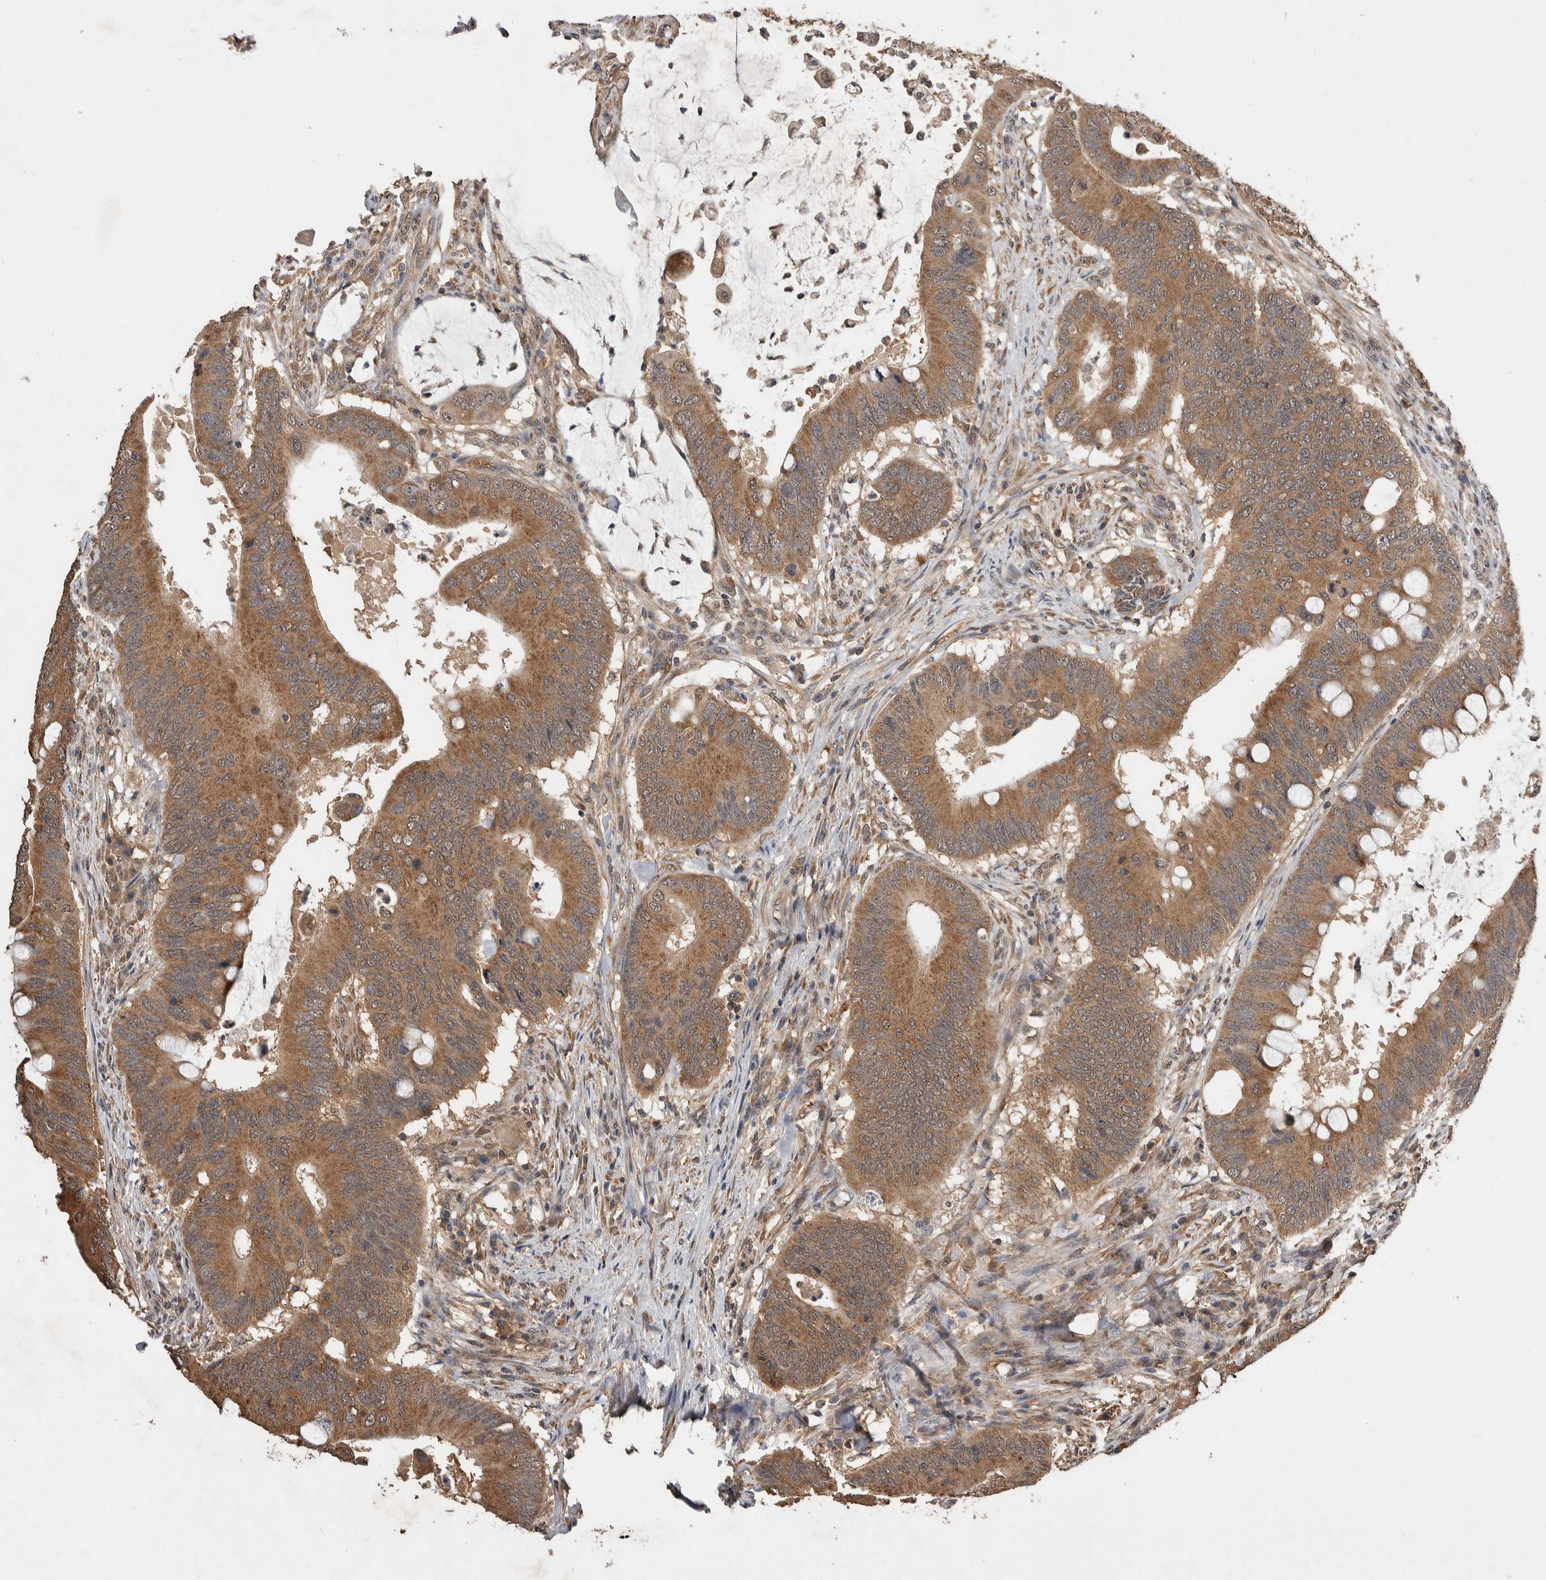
{"staining": {"intensity": "moderate", "quantity": ">75%", "location": "cytoplasmic/membranous"}, "tissue": "colorectal cancer", "cell_type": "Tumor cells", "image_type": "cancer", "snomed": [{"axis": "morphology", "description": "Adenocarcinoma, NOS"}, {"axis": "topography", "description": "Colon"}], "caption": "A brown stain shows moderate cytoplasmic/membranous expression of a protein in colorectal adenocarcinoma tumor cells.", "gene": "DVL2", "patient": {"sex": "male", "age": 71}}